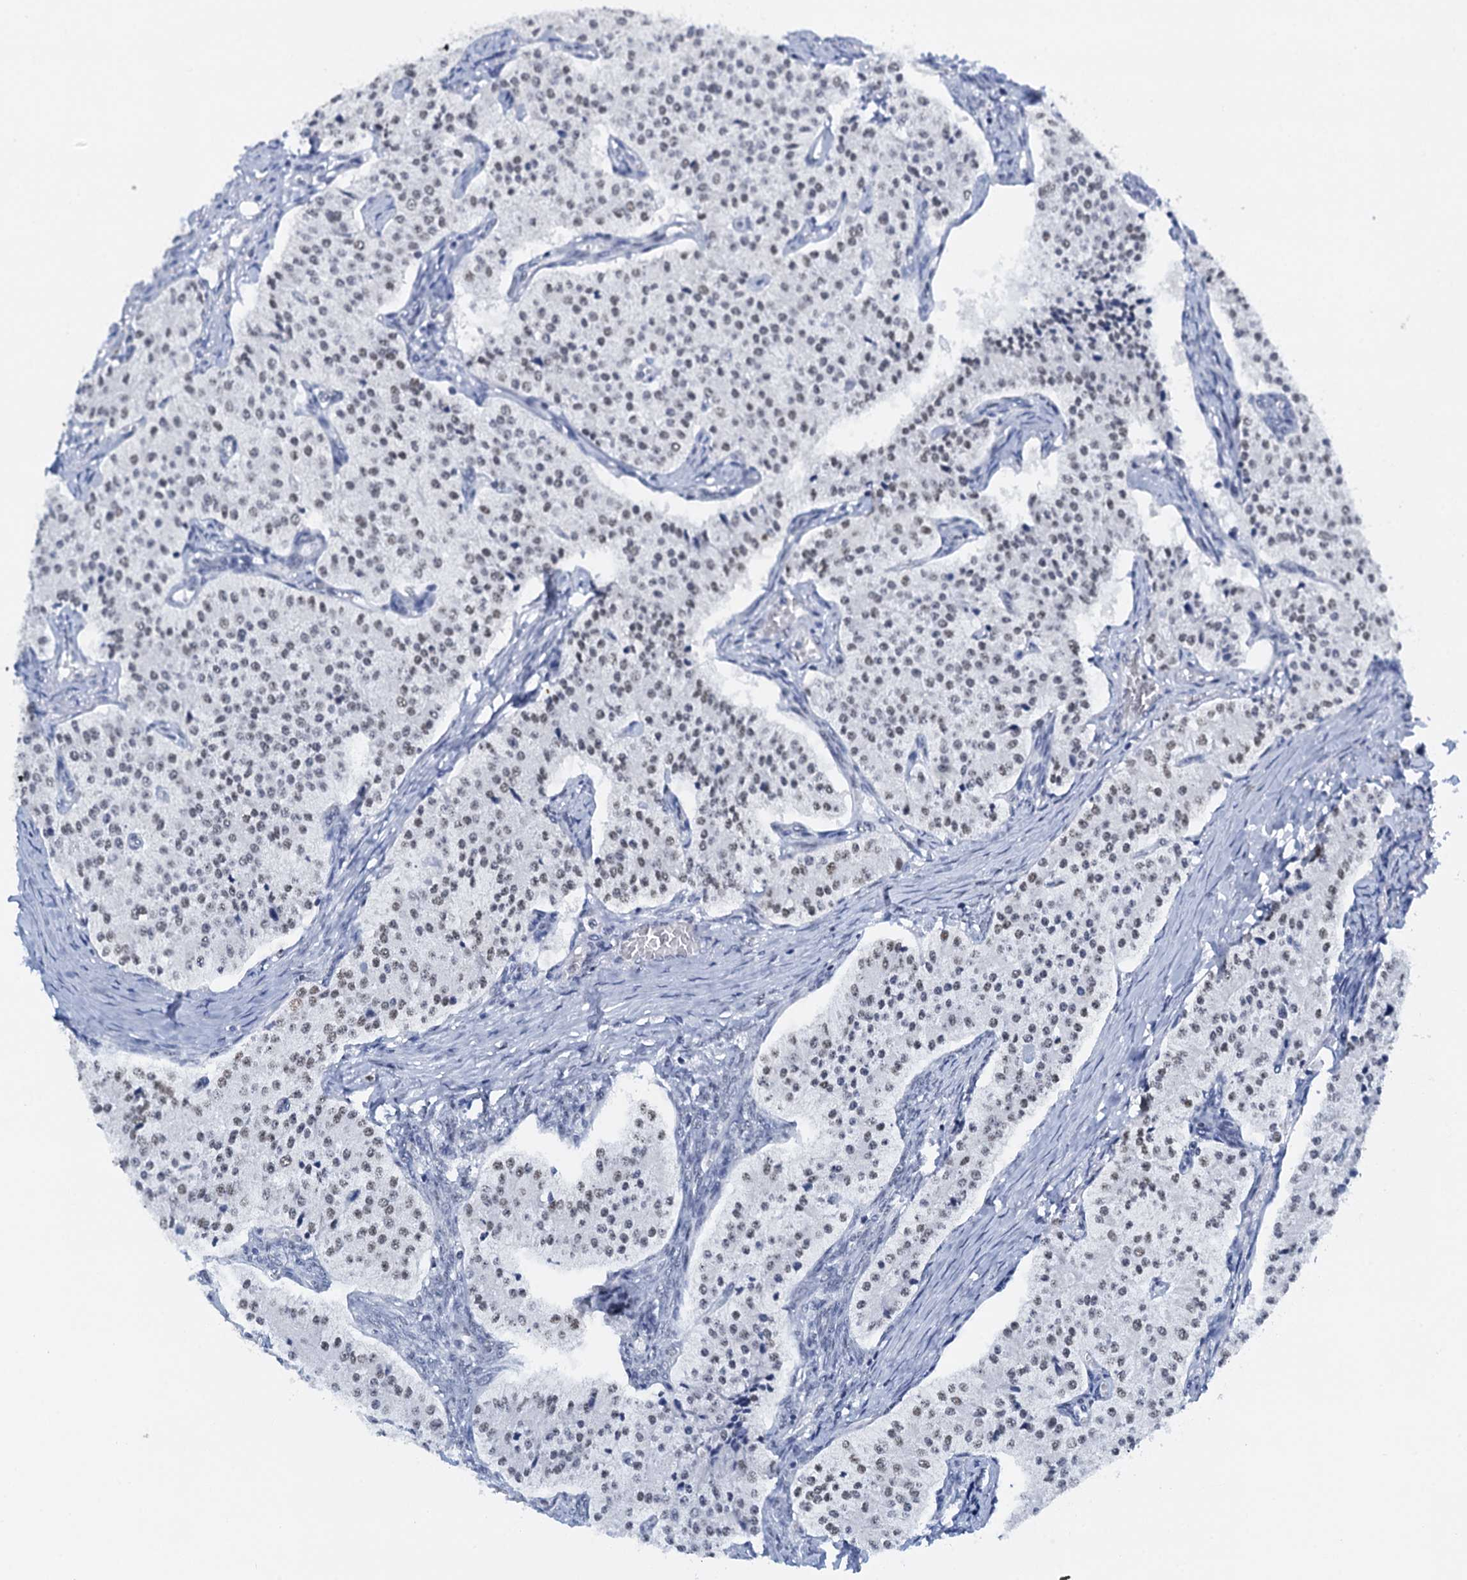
{"staining": {"intensity": "weak", "quantity": ">75%", "location": "nuclear"}, "tissue": "carcinoid", "cell_type": "Tumor cells", "image_type": "cancer", "snomed": [{"axis": "morphology", "description": "Carcinoid, malignant, NOS"}, {"axis": "topography", "description": "Colon"}], "caption": "There is low levels of weak nuclear staining in tumor cells of carcinoid, as demonstrated by immunohistochemical staining (brown color).", "gene": "SLTM", "patient": {"sex": "female", "age": 52}}